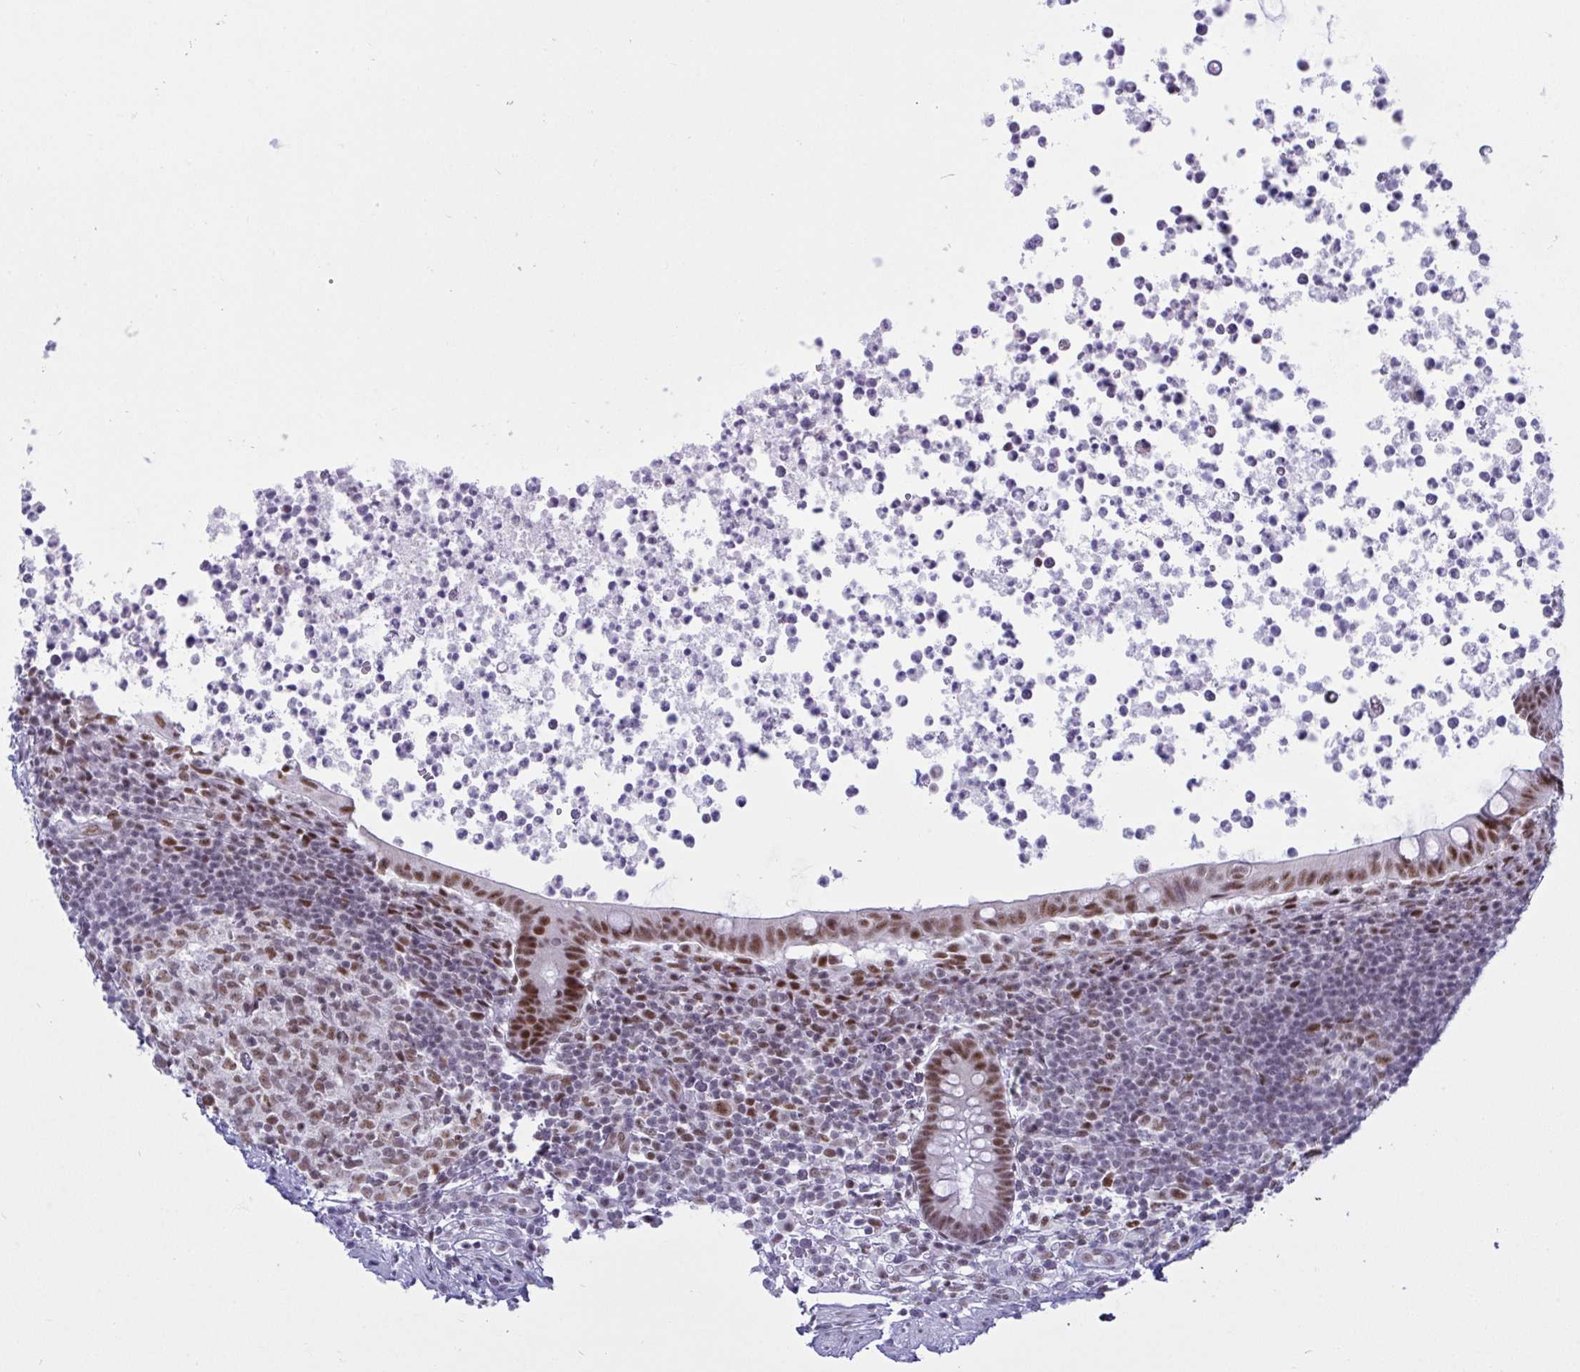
{"staining": {"intensity": "moderate", "quantity": ">75%", "location": "nuclear"}, "tissue": "appendix", "cell_type": "Glandular cells", "image_type": "normal", "snomed": [{"axis": "morphology", "description": "Normal tissue, NOS"}, {"axis": "topography", "description": "Appendix"}], "caption": "Moderate nuclear positivity for a protein is seen in about >75% of glandular cells of normal appendix using immunohistochemistry (IHC).", "gene": "PPP1R10", "patient": {"sex": "female", "age": 56}}